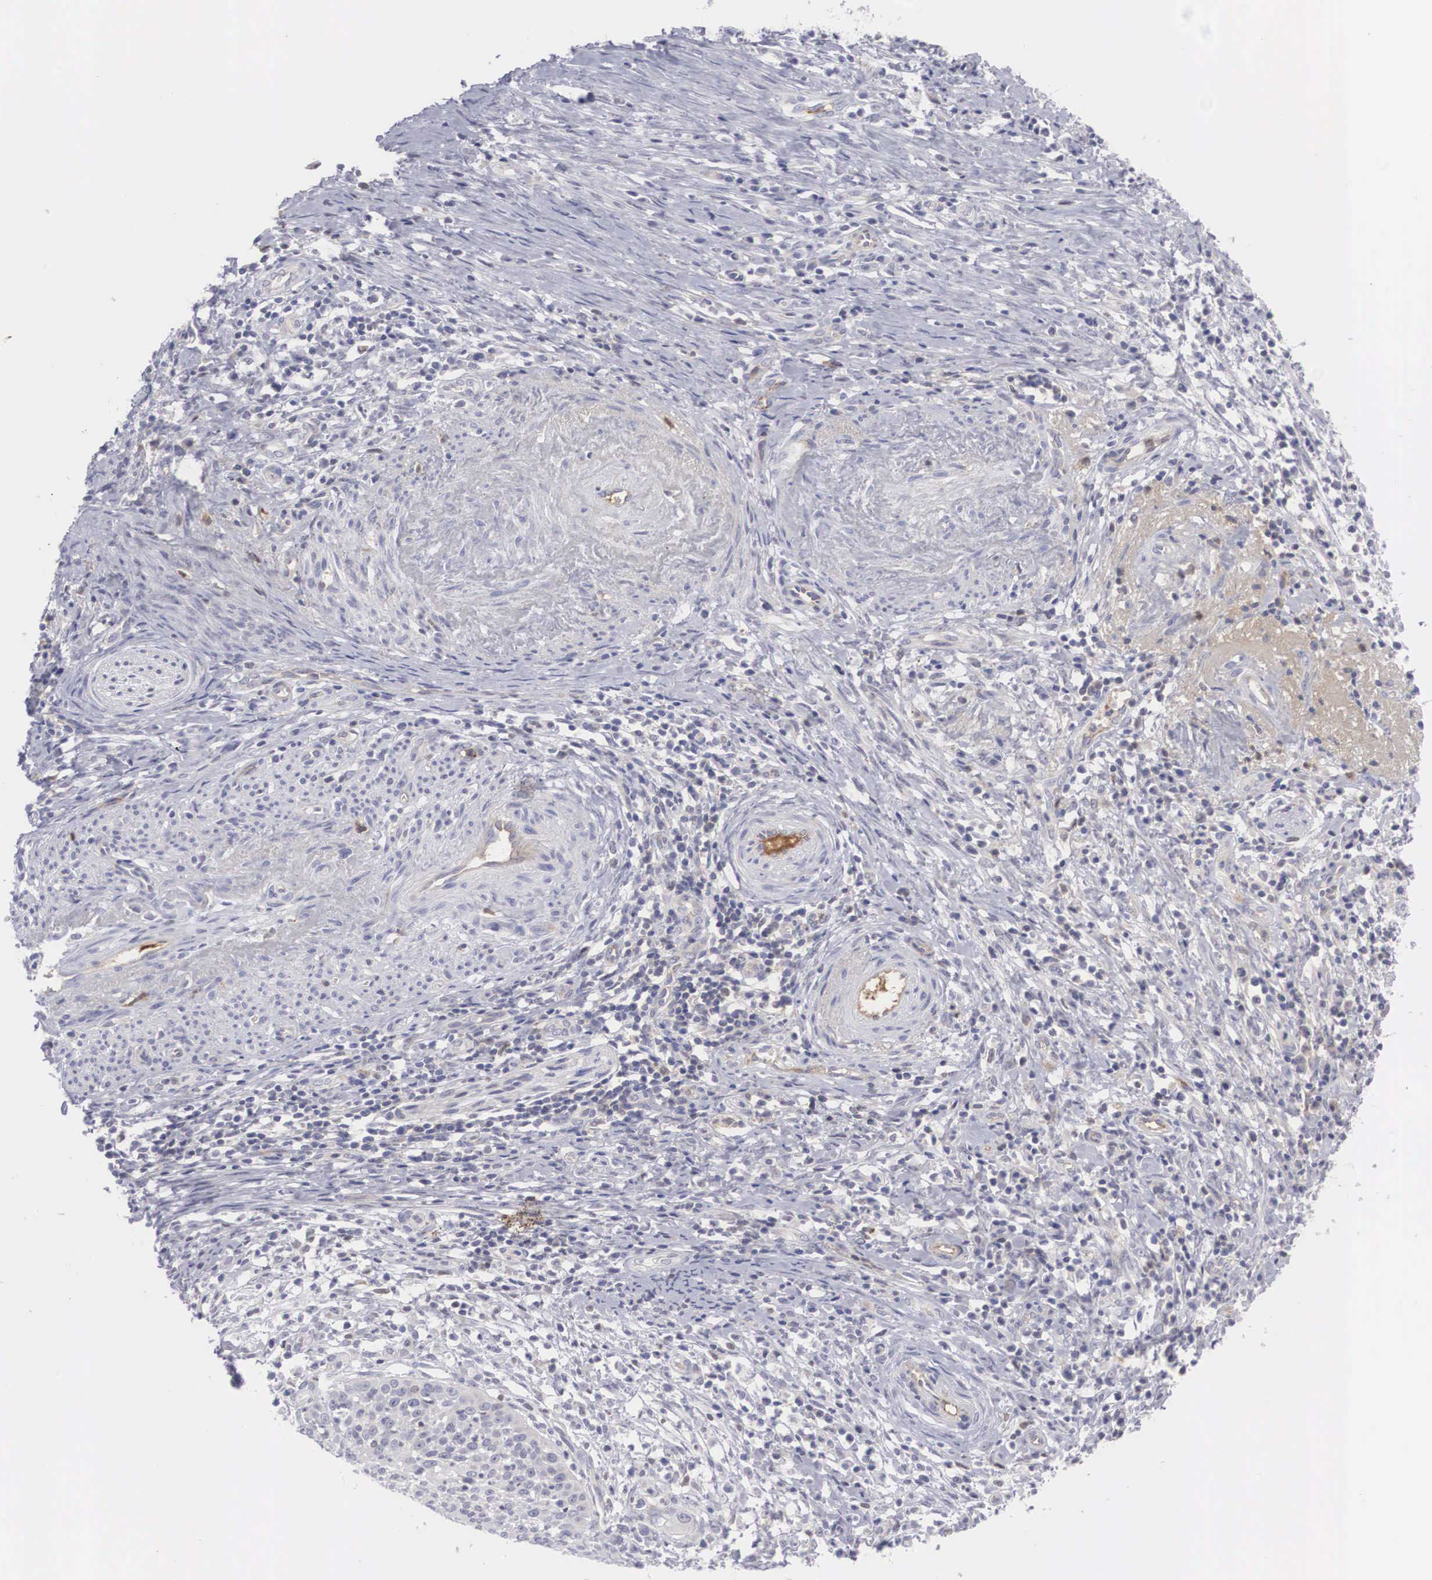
{"staining": {"intensity": "weak", "quantity": "<25%", "location": "nuclear"}, "tissue": "cervical cancer", "cell_type": "Tumor cells", "image_type": "cancer", "snomed": [{"axis": "morphology", "description": "Squamous cell carcinoma, NOS"}, {"axis": "topography", "description": "Cervix"}], "caption": "A histopathology image of cervical cancer (squamous cell carcinoma) stained for a protein displays no brown staining in tumor cells. (DAB (3,3'-diaminobenzidine) immunohistochemistry (IHC), high magnification).", "gene": "RBPJ", "patient": {"sex": "female", "age": 41}}